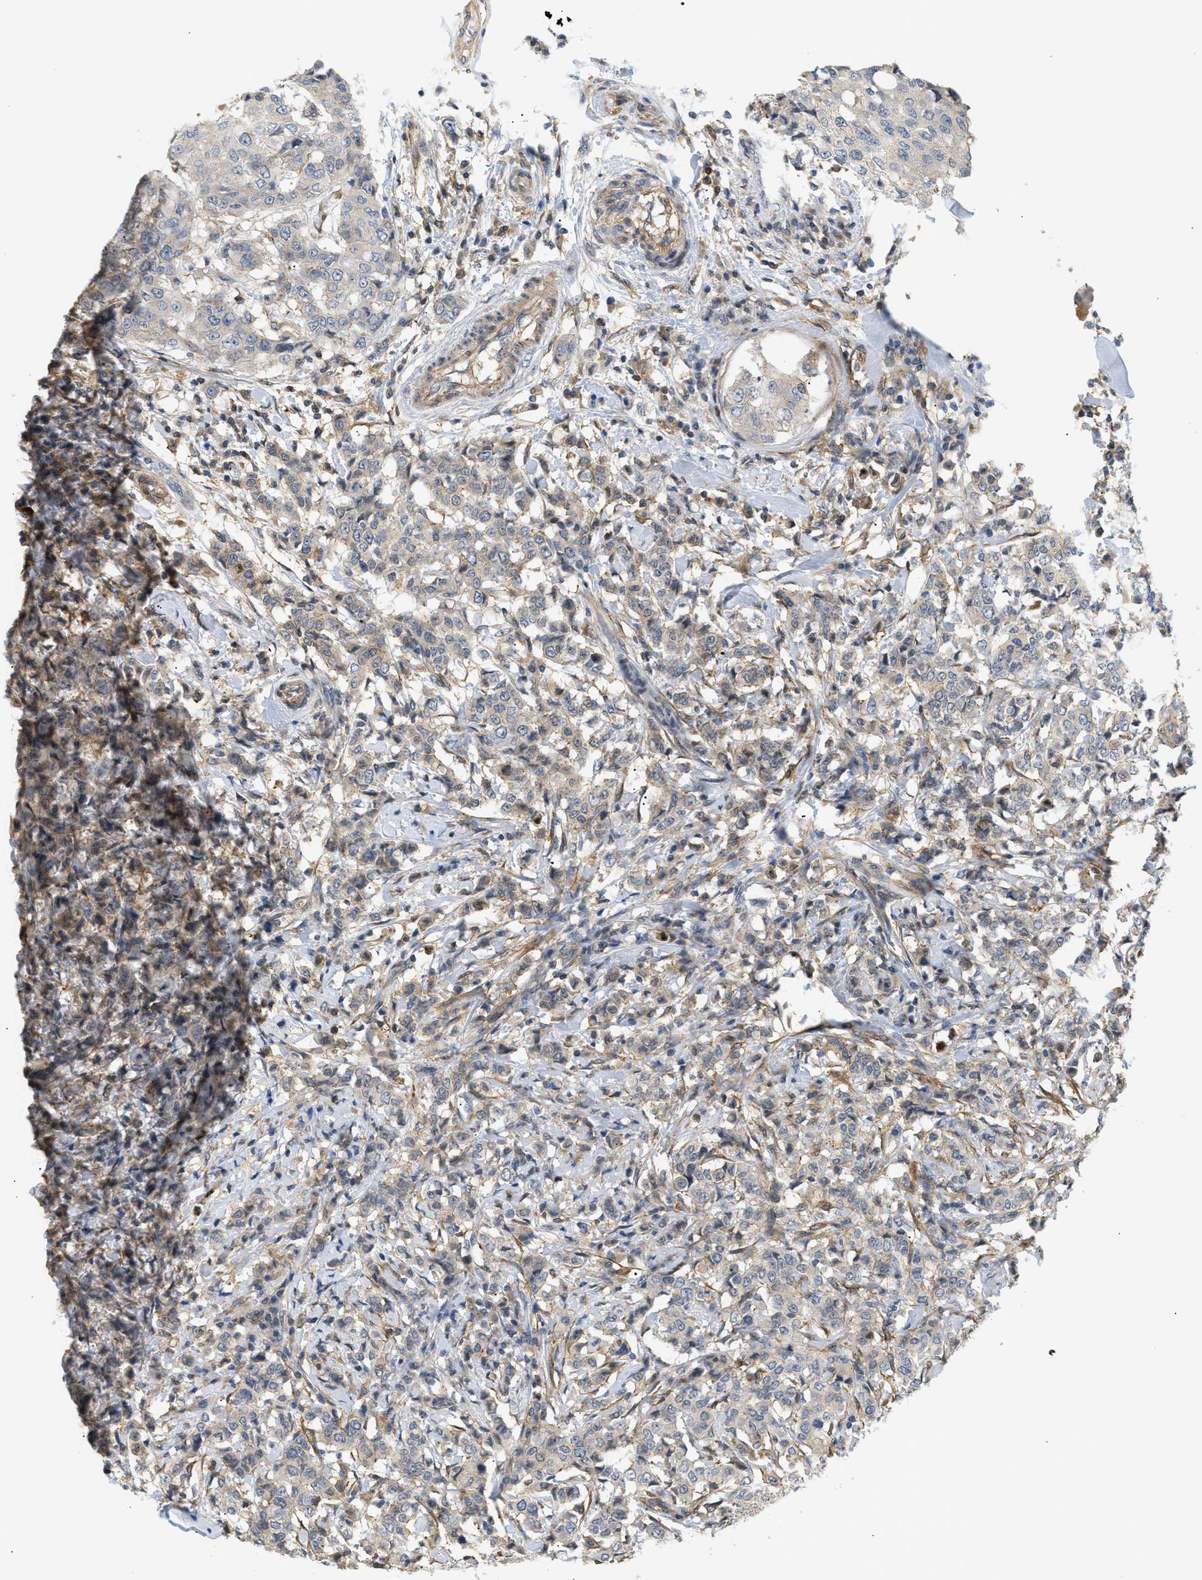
{"staining": {"intensity": "negative", "quantity": "none", "location": "none"}, "tissue": "breast cancer", "cell_type": "Tumor cells", "image_type": "cancer", "snomed": [{"axis": "morphology", "description": "Duct carcinoma"}, {"axis": "topography", "description": "Breast"}], "caption": "Immunohistochemistry (IHC) of human breast cancer (infiltrating ductal carcinoma) displays no expression in tumor cells. The staining was performed using DAB (3,3'-diaminobenzidine) to visualize the protein expression in brown, while the nuclei were stained in blue with hematoxylin (Magnification: 20x).", "gene": "CORO2B", "patient": {"sex": "female", "age": 27}}